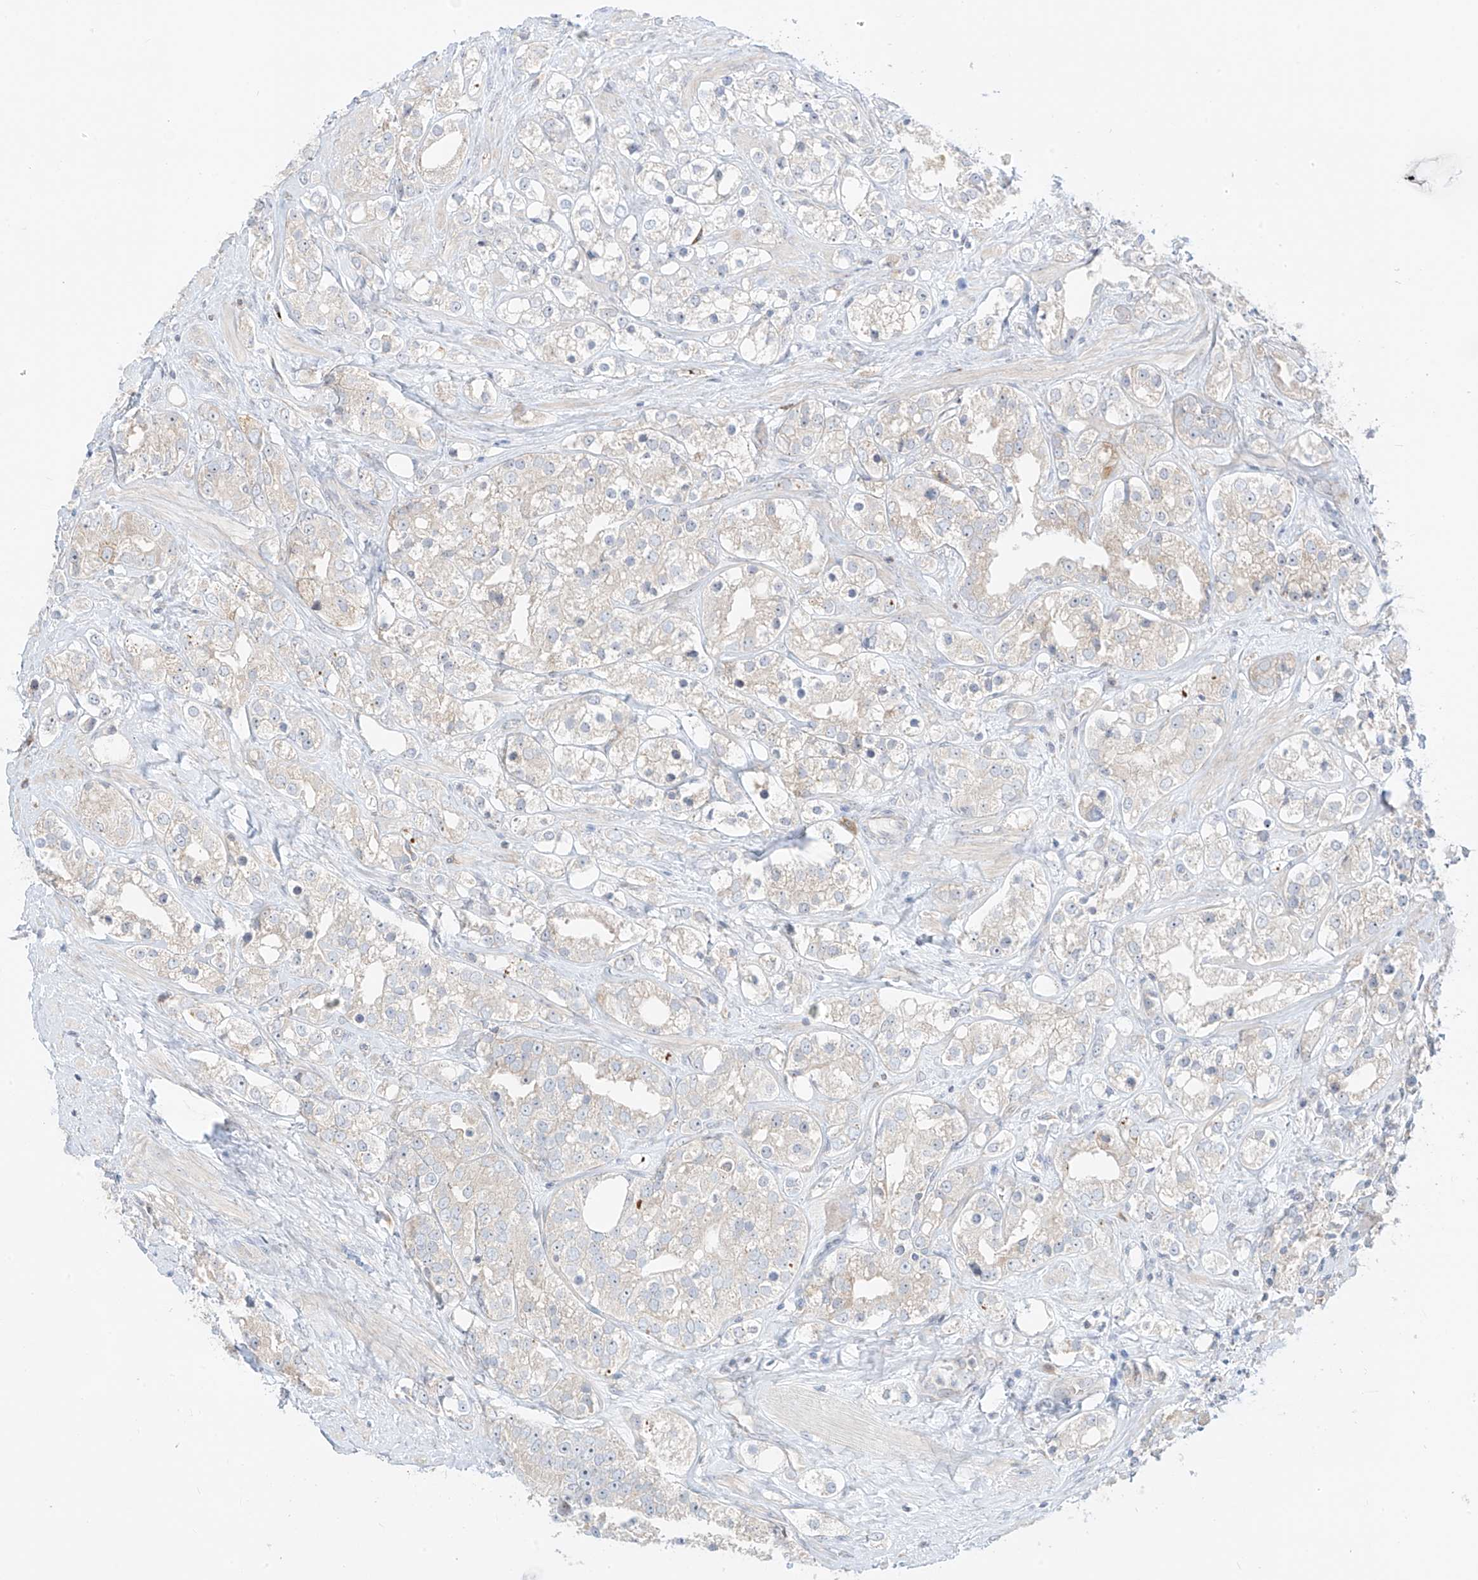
{"staining": {"intensity": "negative", "quantity": "none", "location": "none"}, "tissue": "prostate cancer", "cell_type": "Tumor cells", "image_type": "cancer", "snomed": [{"axis": "morphology", "description": "Adenocarcinoma, NOS"}, {"axis": "topography", "description": "Prostate"}], "caption": "High magnification brightfield microscopy of prostate adenocarcinoma stained with DAB (3,3'-diaminobenzidine) (brown) and counterstained with hematoxylin (blue): tumor cells show no significant staining.", "gene": "SYTL3", "patient": {"sex": "male", "age": 79}}